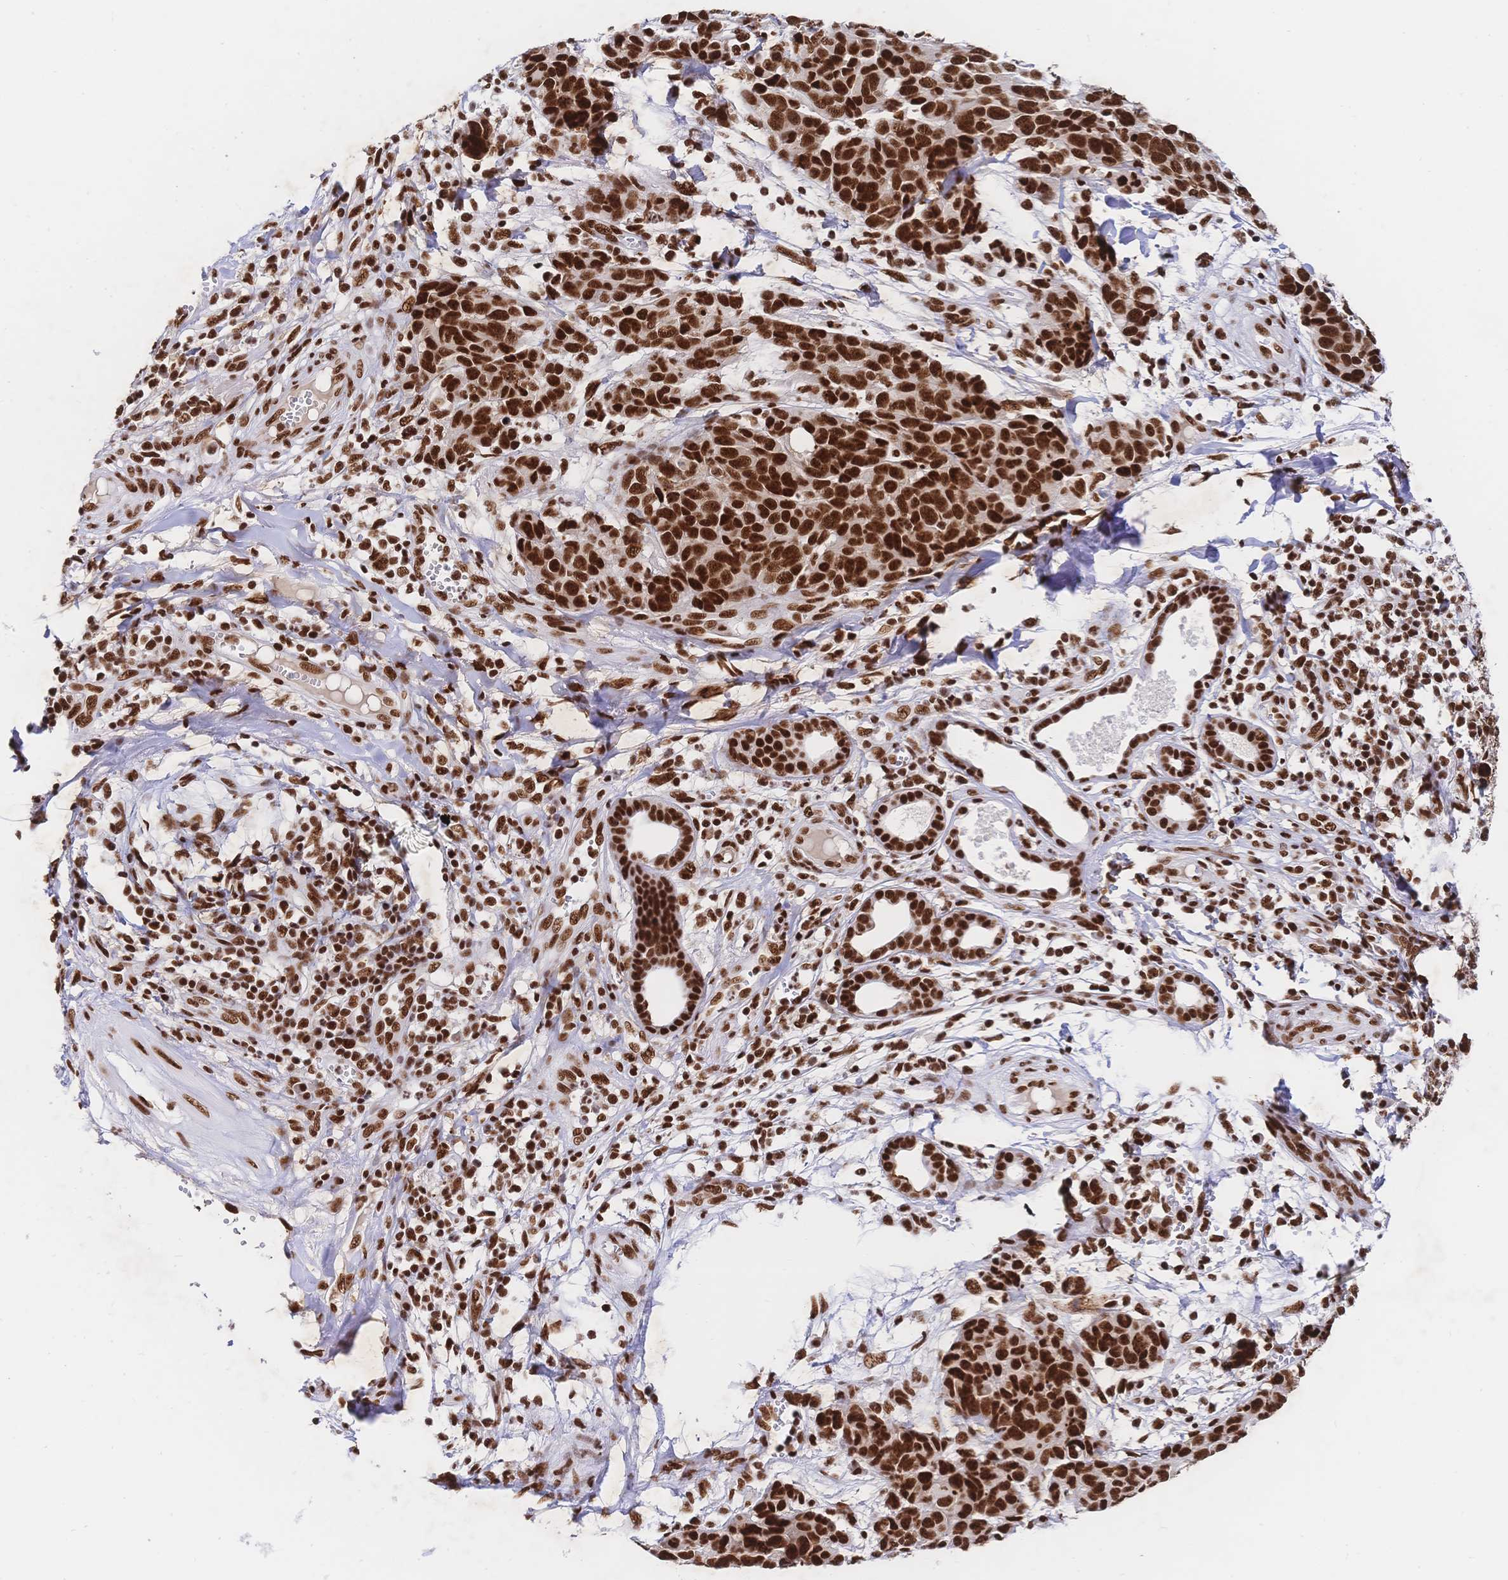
{"staining": {"intensity": "strong", "quantity": ">75%", "location": "nuclear"}, "tissue": "melanoma", "cell_type": "Tumor cells", "image_type": "cancer", "snomed": [{"axis": "morphology", "description": "Malignant melanoma, NOS"}, {"axis": "topography", "description": "Skin"}], "caption": "A high-resolution image shows IHC staining of malignant melanoma, which displays strong nuclear positivity in about >75% of tumor cells.", "gene": "SRSF1", "patient": {"sex": "male", "age": 51}}